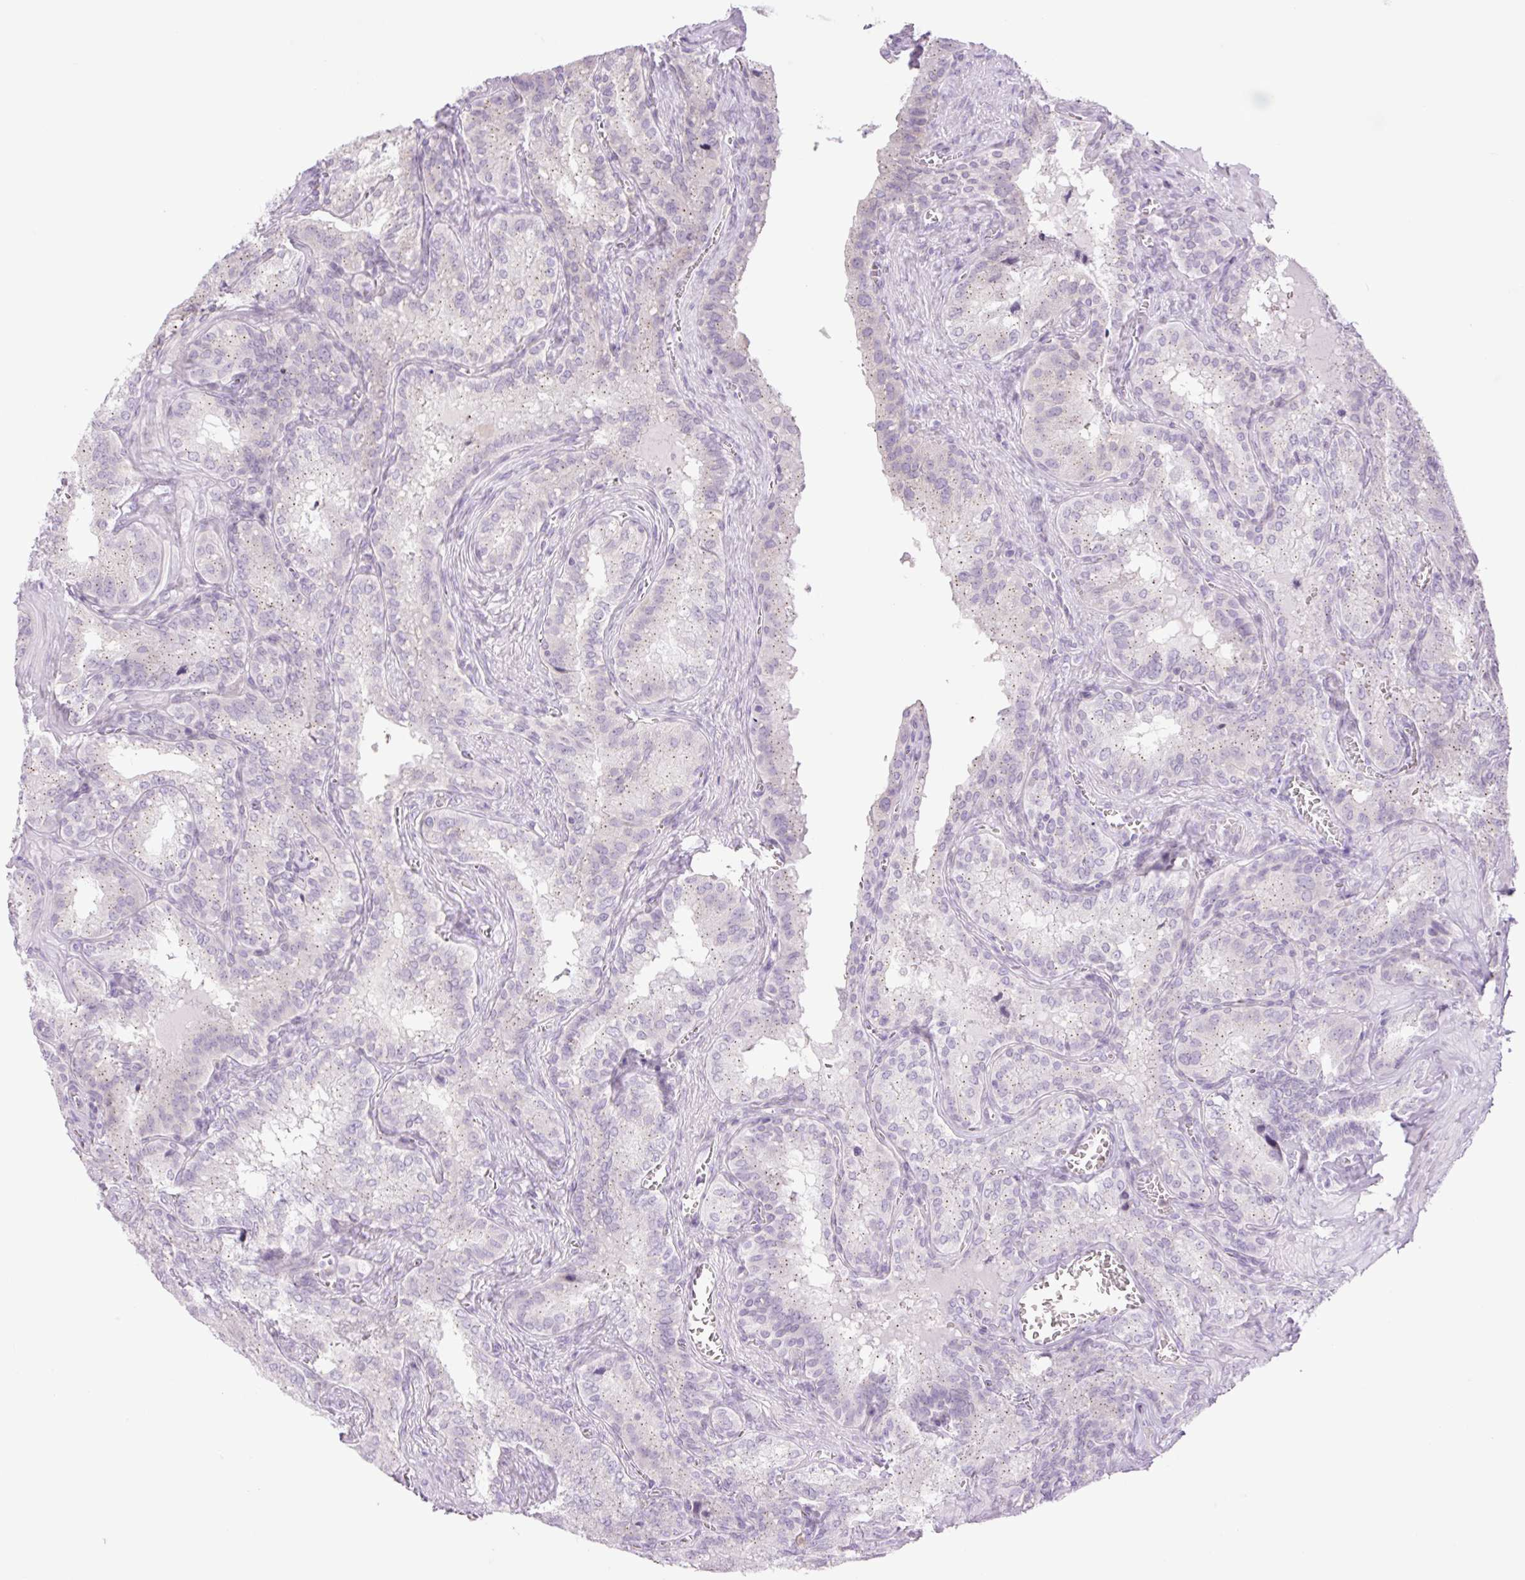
{"staining": {"intensity": "negative", "quantity": "none", "location": "none"}, "tissue": "seminal vesicle", "cell_type": "Glandular cells", "image_type": "normal", "snomed": [{"axis": "morphology", "description": "Normal tissue, NOS"}, {"axis": "topography", "description": "Seminal veicle"}], "caption": "DAB immunohistochemical staining of normal human seminal vesicle exhibits no significant expression in glandular cells.", "gene": "TBX15", "patient": {"sex": "male", "age": 47}}